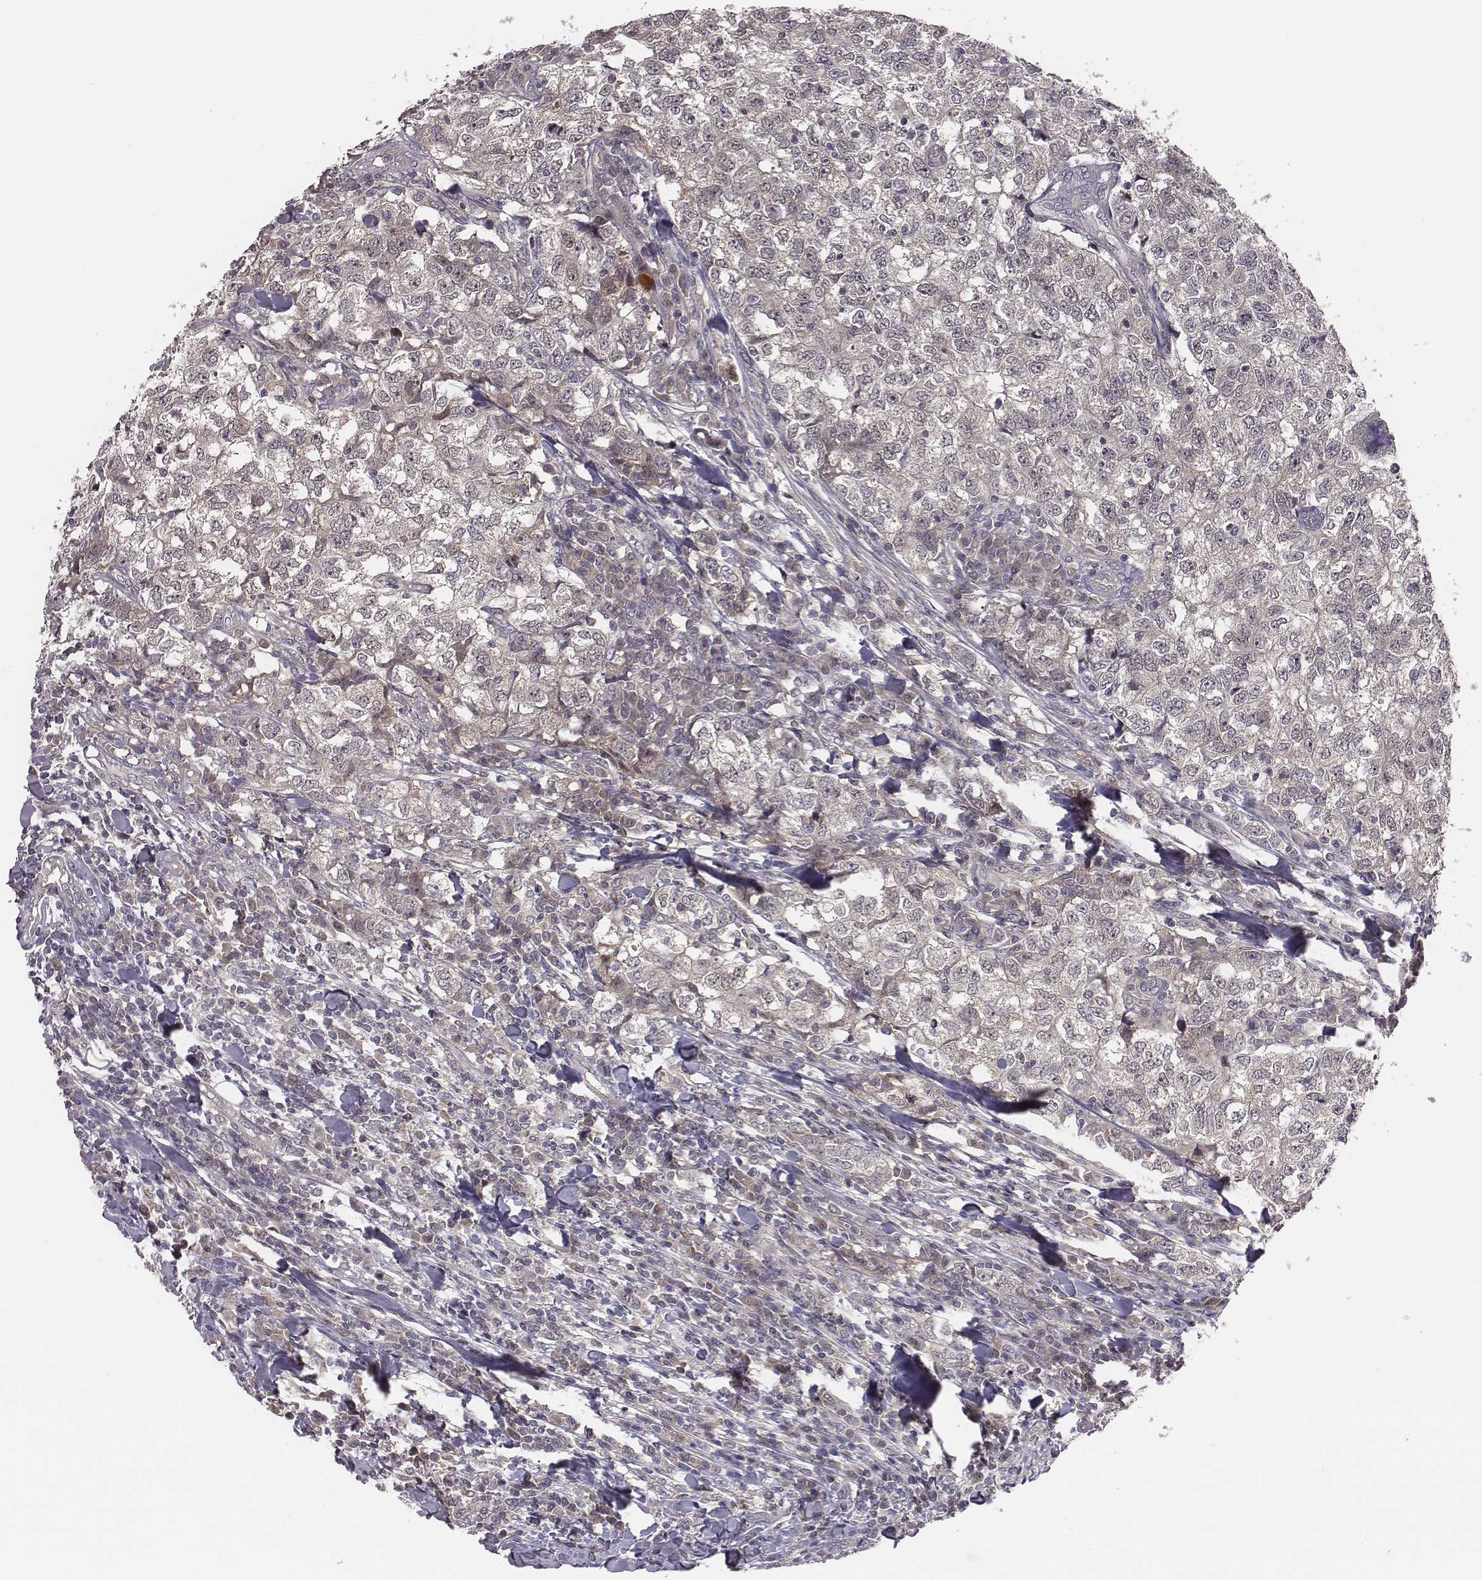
{"staining": {"intensity": "negative", "quantity": "none", "location": "none"}, "tissue": "breast cancer", "cell_type": "Tumor cells", "image_type": "cancer", "snomed": [{"axis": "morphology", "description": "Duct carcinoma"}, {"axis": "topography", "description": "Breast"}], "caption": "There is no significant expression in tumor cells of breast cancer.", "gene": "SMURF2", "patient": {"sex": "female", "age": 30}}